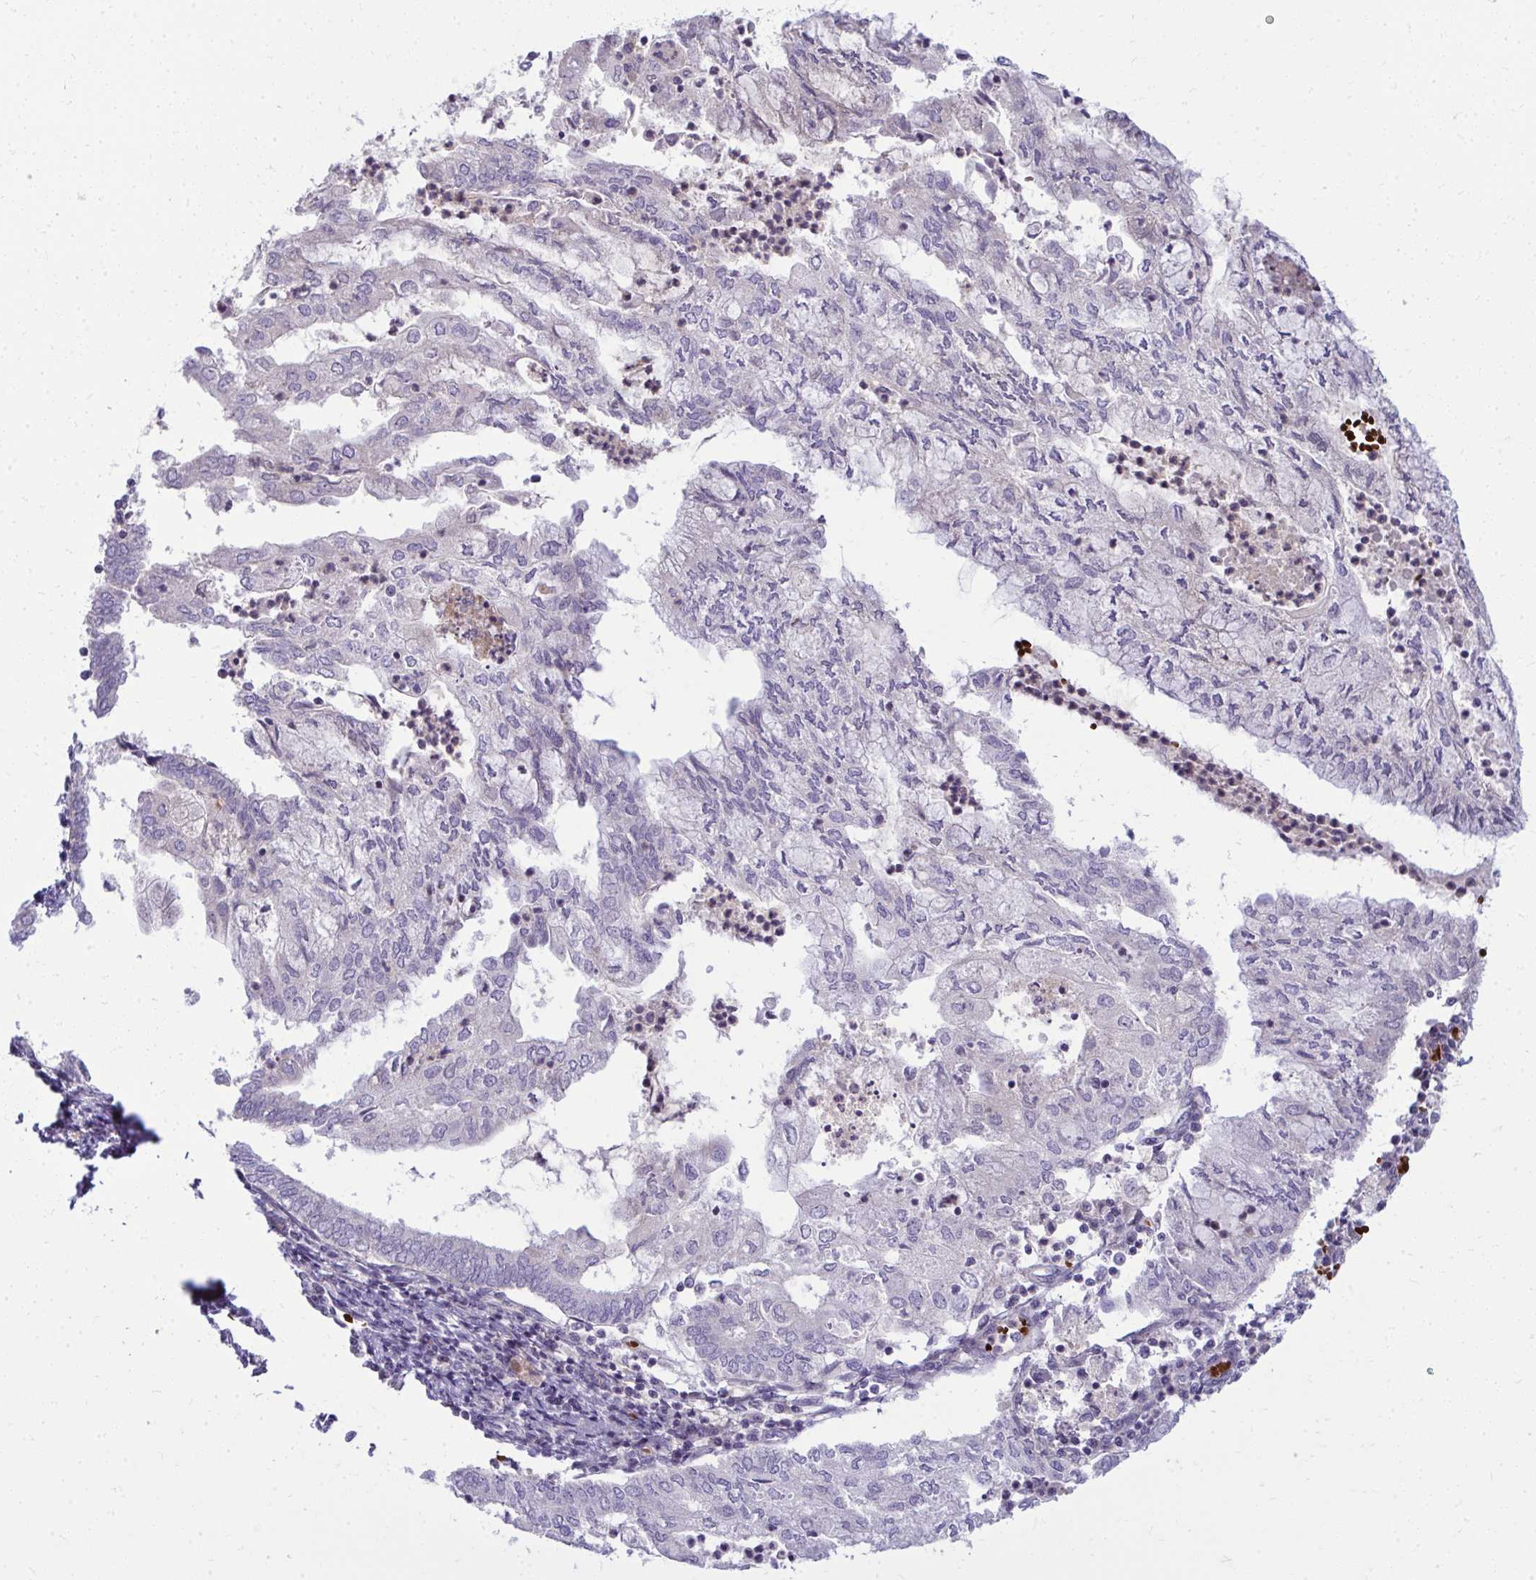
{"staining": {"intensity": "negative", "quantity": "none", "location": "none"}, "tissue": "endometrial cancer", "cell_type": "Tumor cells", "image_type": "cancer", "snomed": [{"axis": "morphology", "description": "Adenocarcinoma, NOS"}, {"axis": "topography", "description": "Endometrium"}], "caption": "Immunohistochemical staining of endometrial cancer (adenocarcinoma) displays no significant positivity in tumor cells.", "gene": "SLC14A1", "patient": {"sex": "female", "age": 75}}